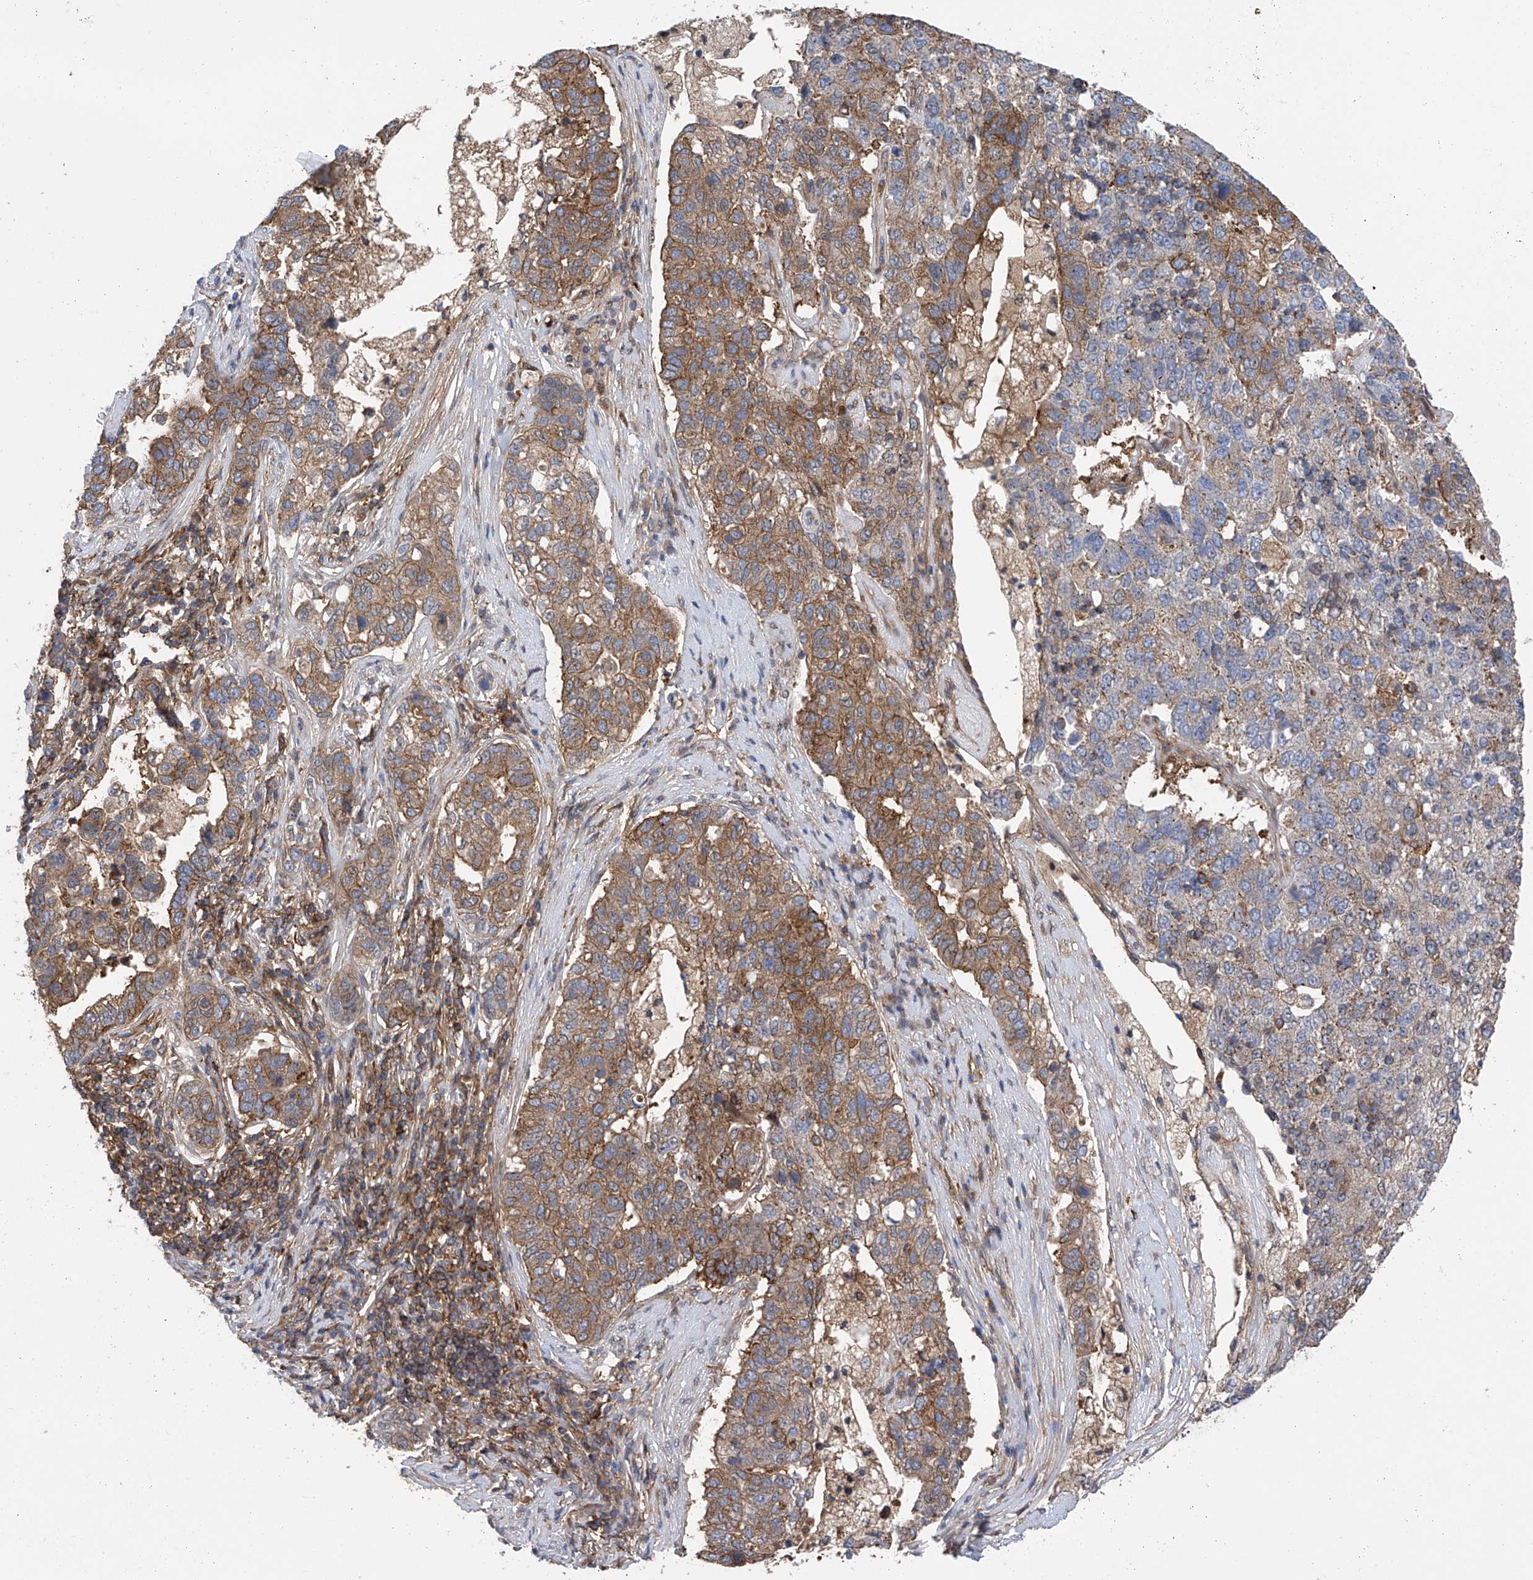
{"staining": {"intensity": "moderate", "quantity": ">75%", "location": "cytoplasmic/membranous"}, "tissue": "pancreatic cancer", "cell_type": "Tumor cells", "image_type": "cancer", "snomed": [{"axis": "morphology", "description": "Adenocarcinoma, NOS"}, {"axis": "topography", "description": "Pancreas"}], "caption": "Immunohistochemical staining of adenocarcinoma (pancreatic) reveals moderate cytoplasmic/membranous protein staining in approximately >75% of tumor cells. (IHC, brightfield microscopy, high magnification).", "gene": "CHPF", "patient": {"sex": "female", "age": 61}}